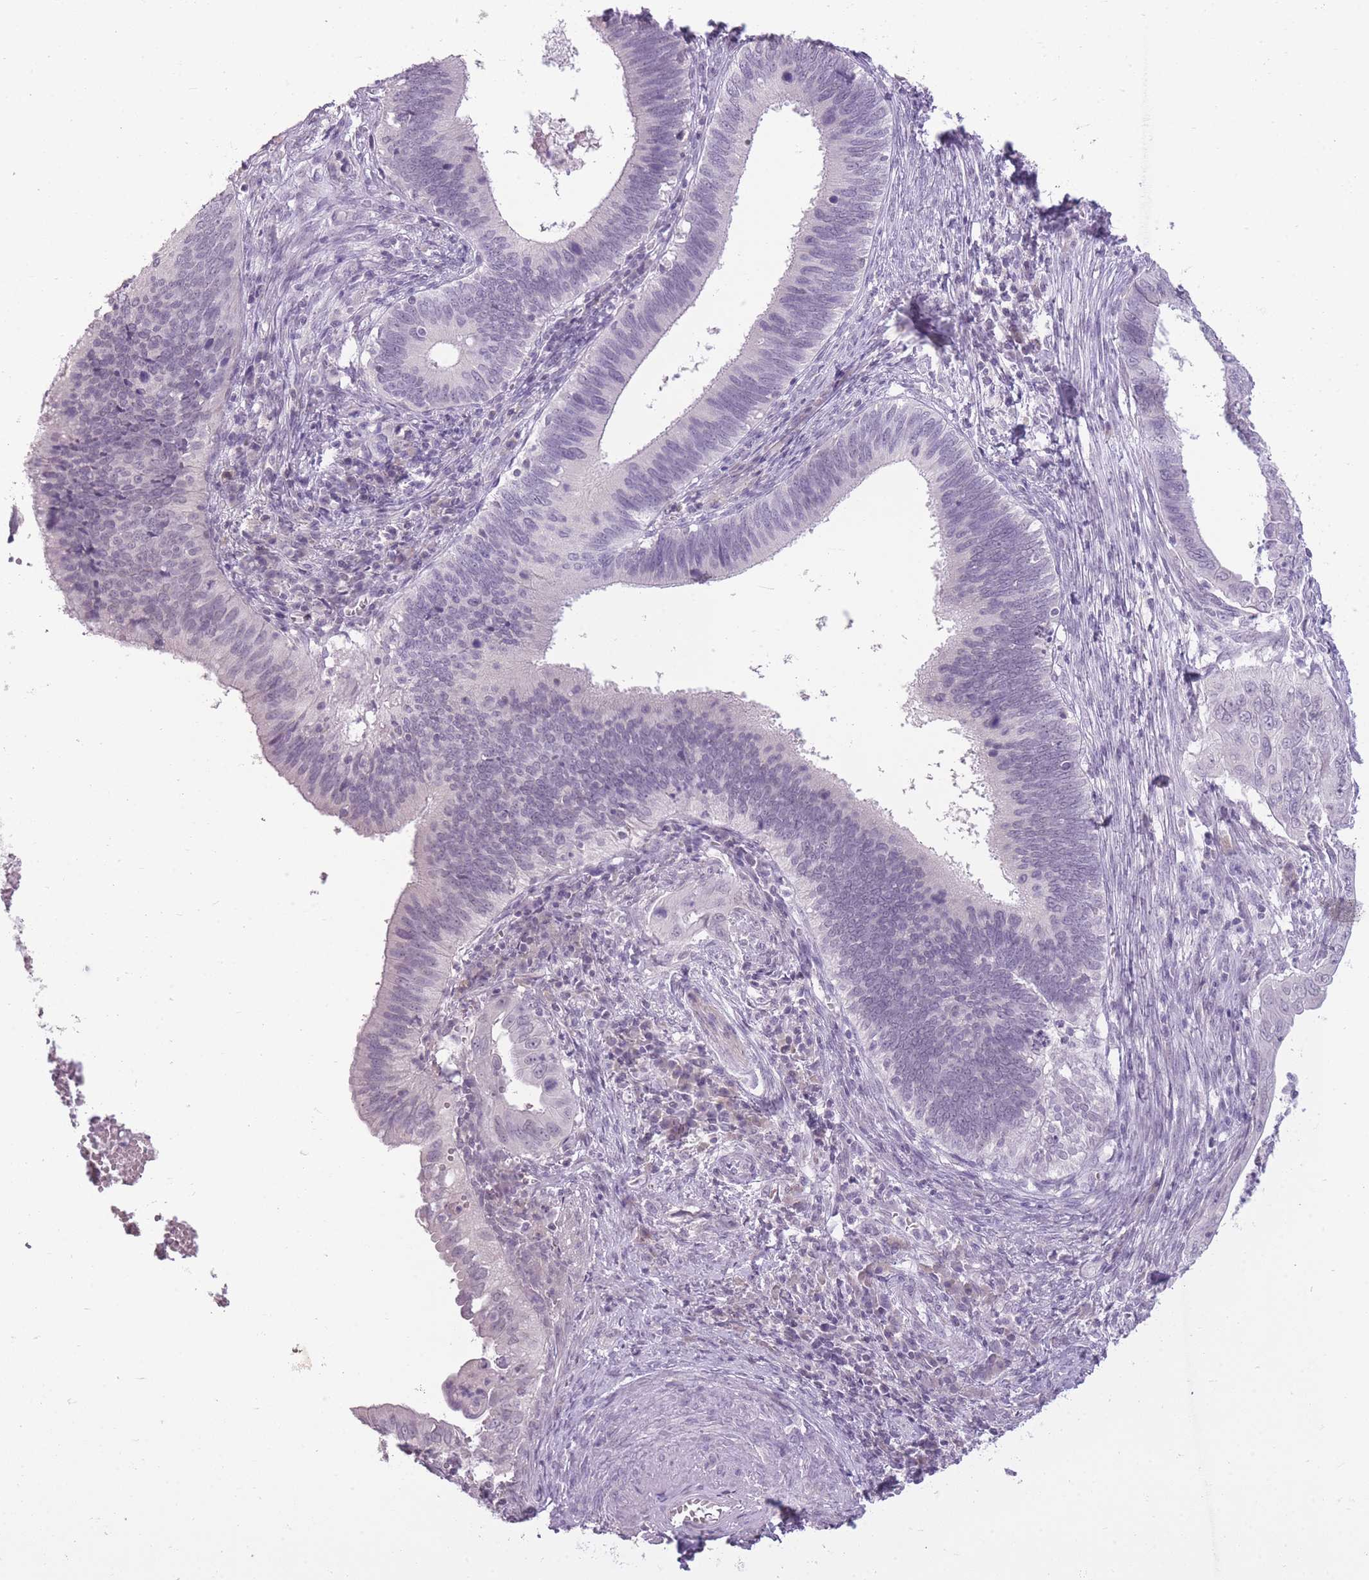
{"staining": {"intensity": "negative", "quantity": "none", "location": "none"}, "tissue": "cervical cancer", "cell_type": "Tumor cells", "image_type": "cancer", "snomed": [{"axis": "morphology", "description": "Adenocarcinoma, NOS"}, {"axis": "topography", "description": "Cervix"}], "caption": "Immunohistochemistry photomicrograph of neoplastic tissue: cervical cancer stained with DAB (3,3'-diaminobenzidine) exhibits no significant protein expression in tumor cells. The staining was performed using DAB (3,3'-diaminobenzidine) to visualize the protein expression in brown, while the nuclei were stained in blue with hematoxylin (Magnification: 20x).", "gene": "ZBTB24", "patient": {"sex": "female", "age": 42}}